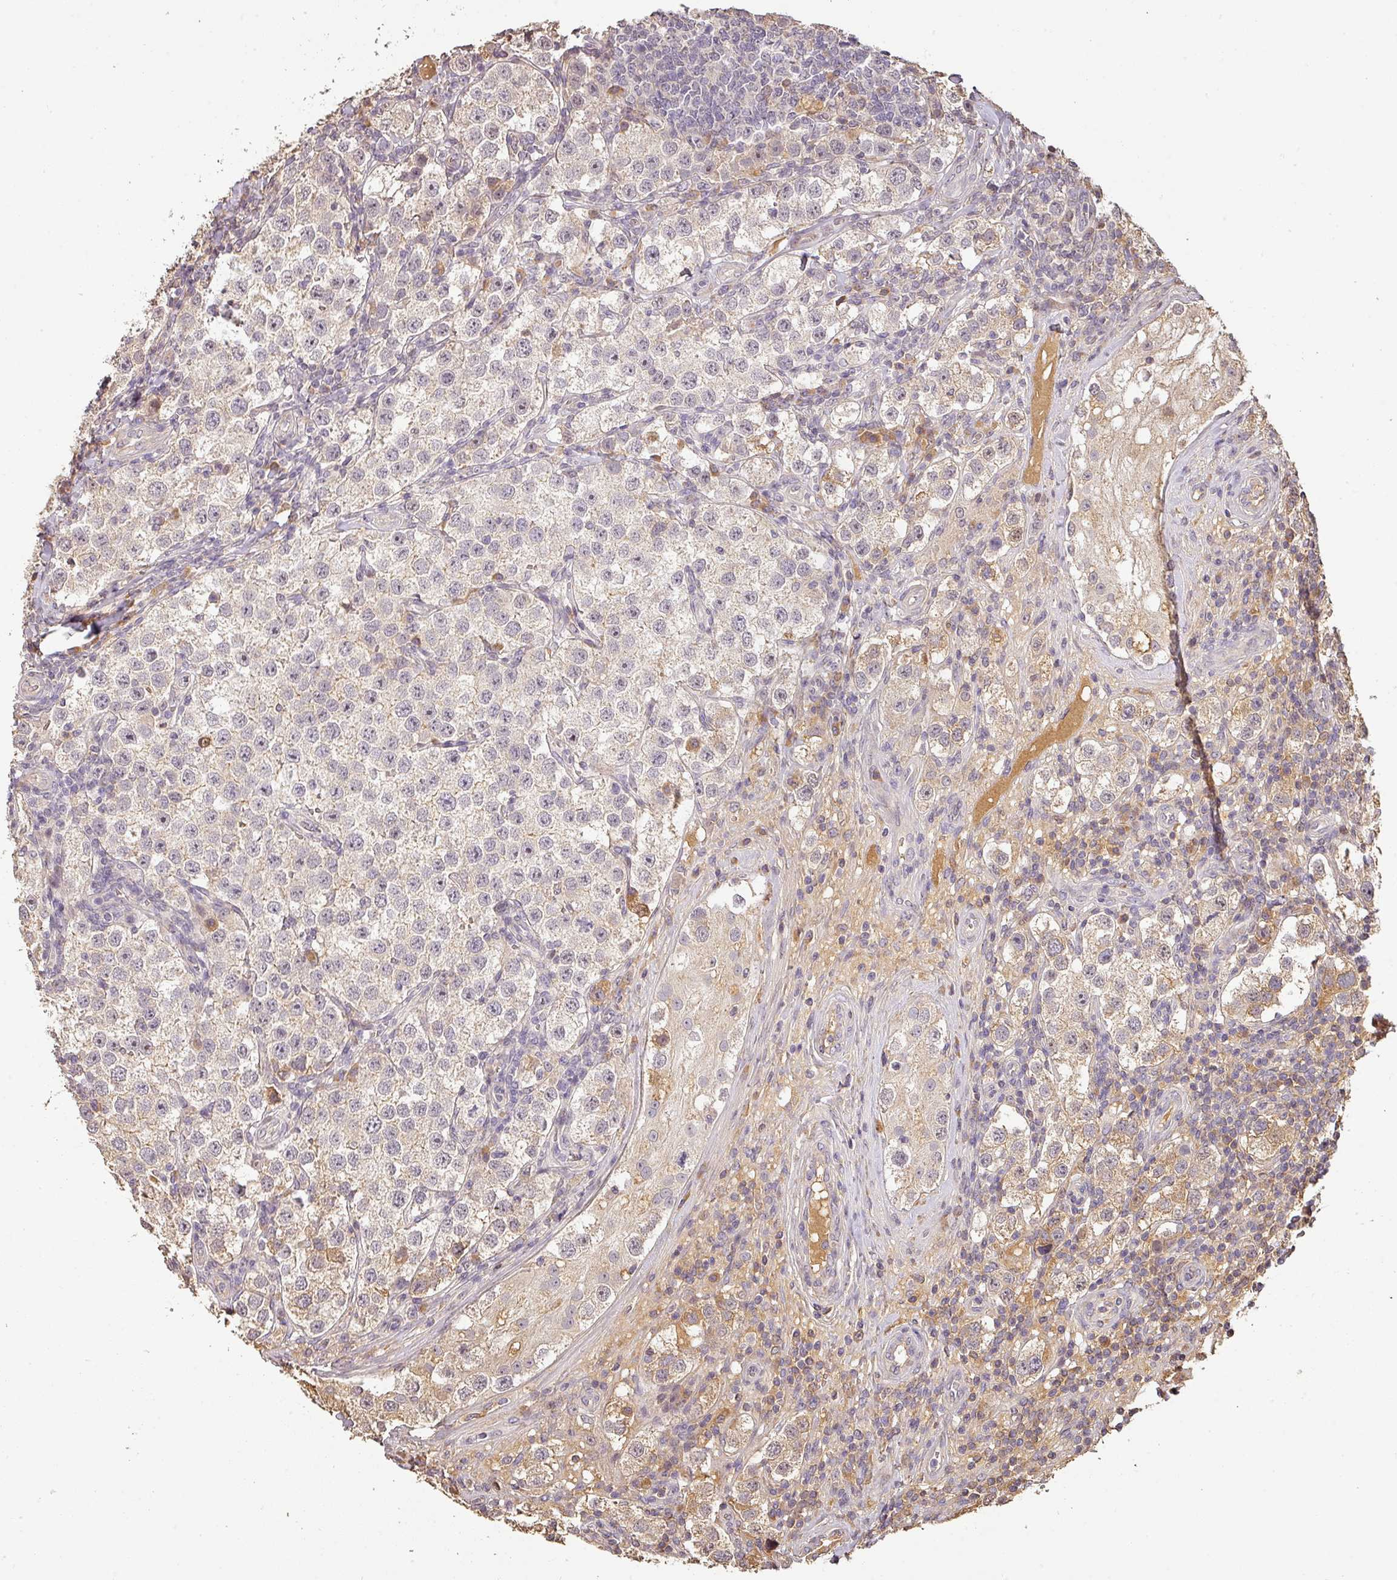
{"staining": {"intensity": "weak", "quantity": "<25%", "location": "cytoplasmic/membranous"}, "tissue": "testis cancer", "cell_type": "Tumor cells", "image_type": "cancer", "snomed": [{"axis": "morphology", "description": "Seminoma, NOS"}, {"axis": "topography", "description": "Testis"}], "caption": "A high-resolution image shows immunohistochemistry (IHC) staining of testis cancer (seminoma), which reveals no significant staining in tumor cells.", "gene": "BPIFB3", "patient": {"sex": "male", "age": 37}}